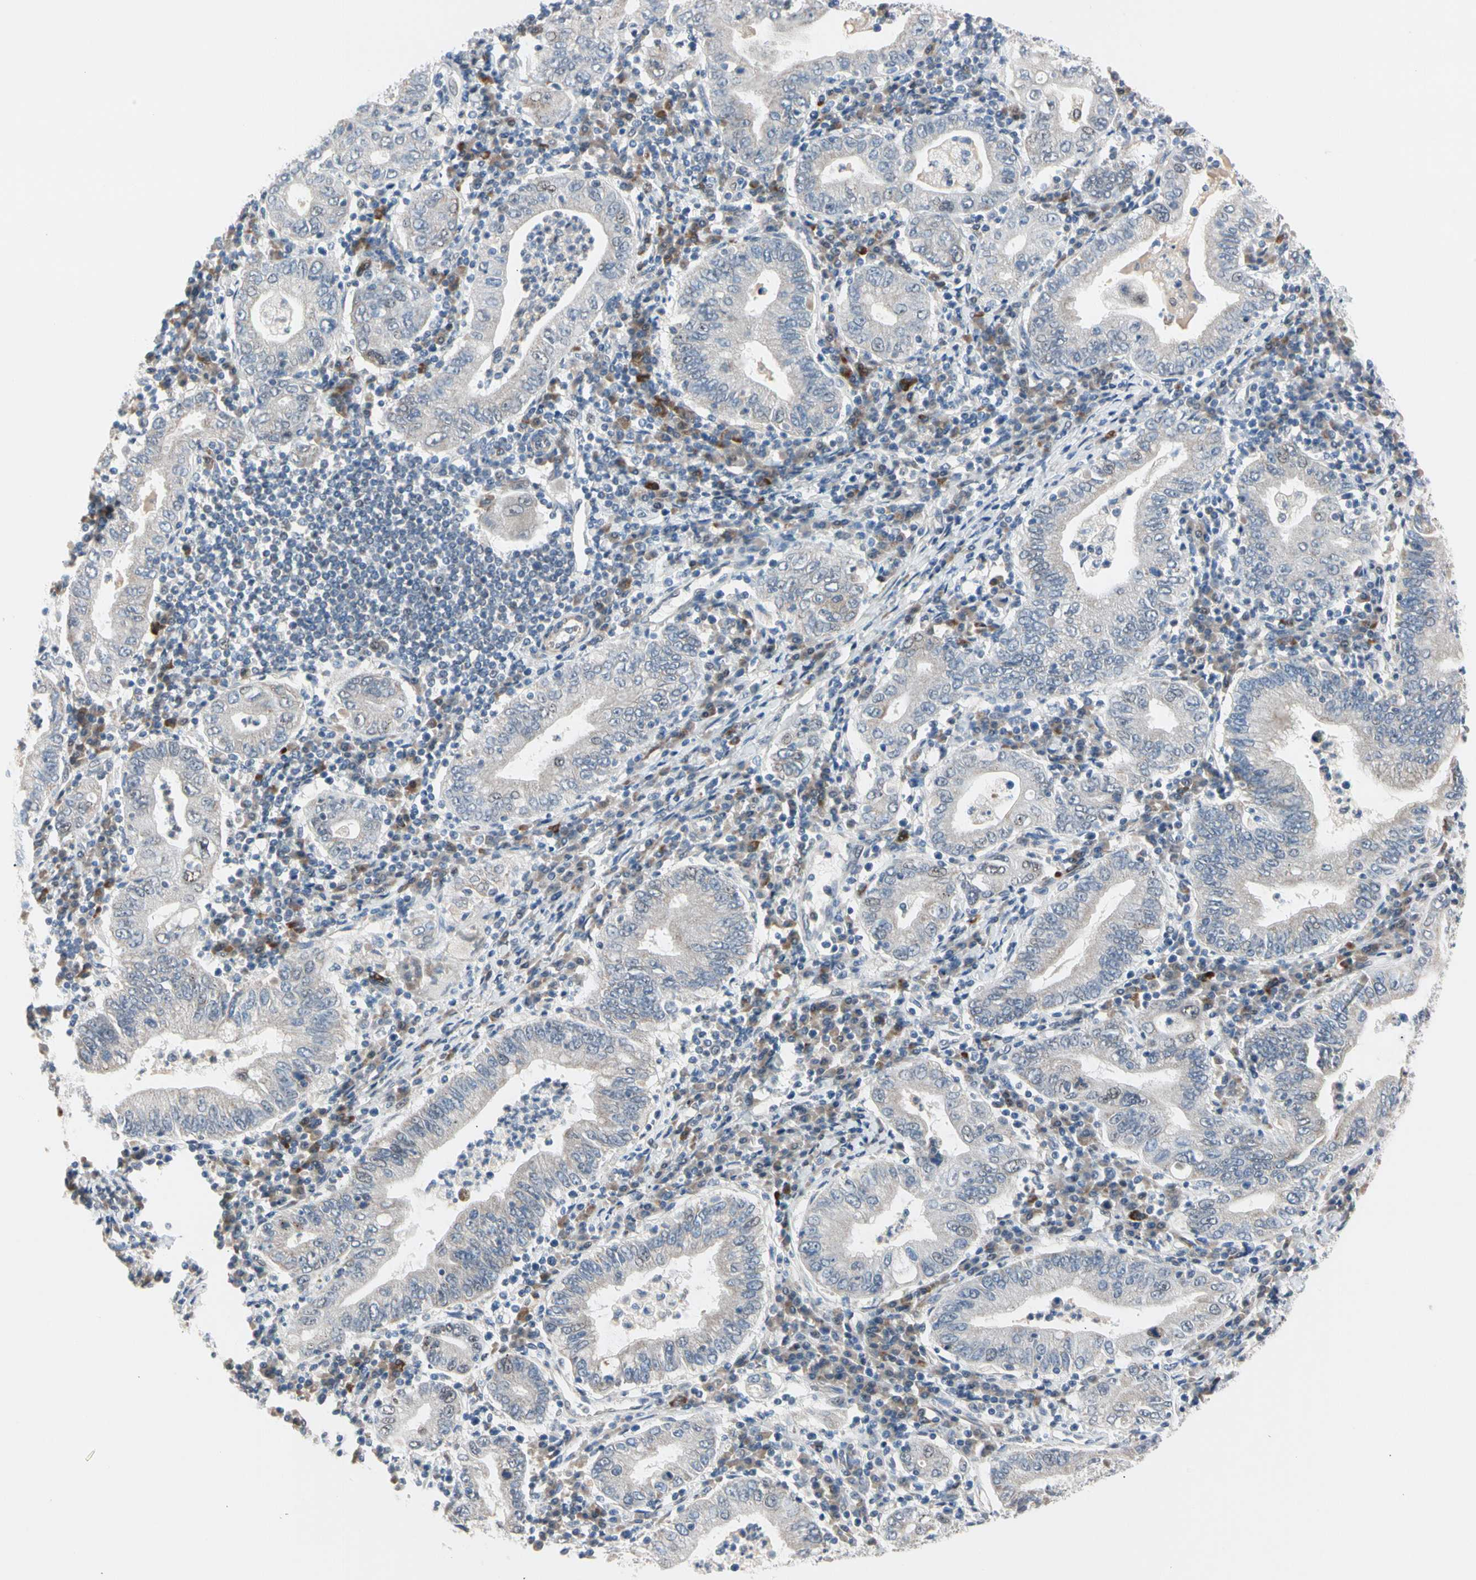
{"staining": {"intensity": "weak", "quantity": ">75%", "location": "cytoplasmic/membranous,nuclear"}, "tissue": "stomach cancer", "cell_type": "Tumor cells", "image_type": "cancer", "snomed": [{"axis": "morphology", "description": "Normal tissue, NOS"}, {"axis": "morphology", "description": "Adenocarcinoma, NOS"}, {"axis": "topography", "description": "Esophagus"}, {"axis": "topography", "description": "Stomach, upper"}, {"axis": "topography", "description": "Peripheral nerve tissue"}], "caption": "Brown immunohistochemical staining in stomach cancer (adenocarcinoma) demonstrates weak cytoplasmic/membranous and nuclear expression in approximately >75% of tumor cells.", "gene": "MARK1", "patient": {"sex": "male", "age": 62}}